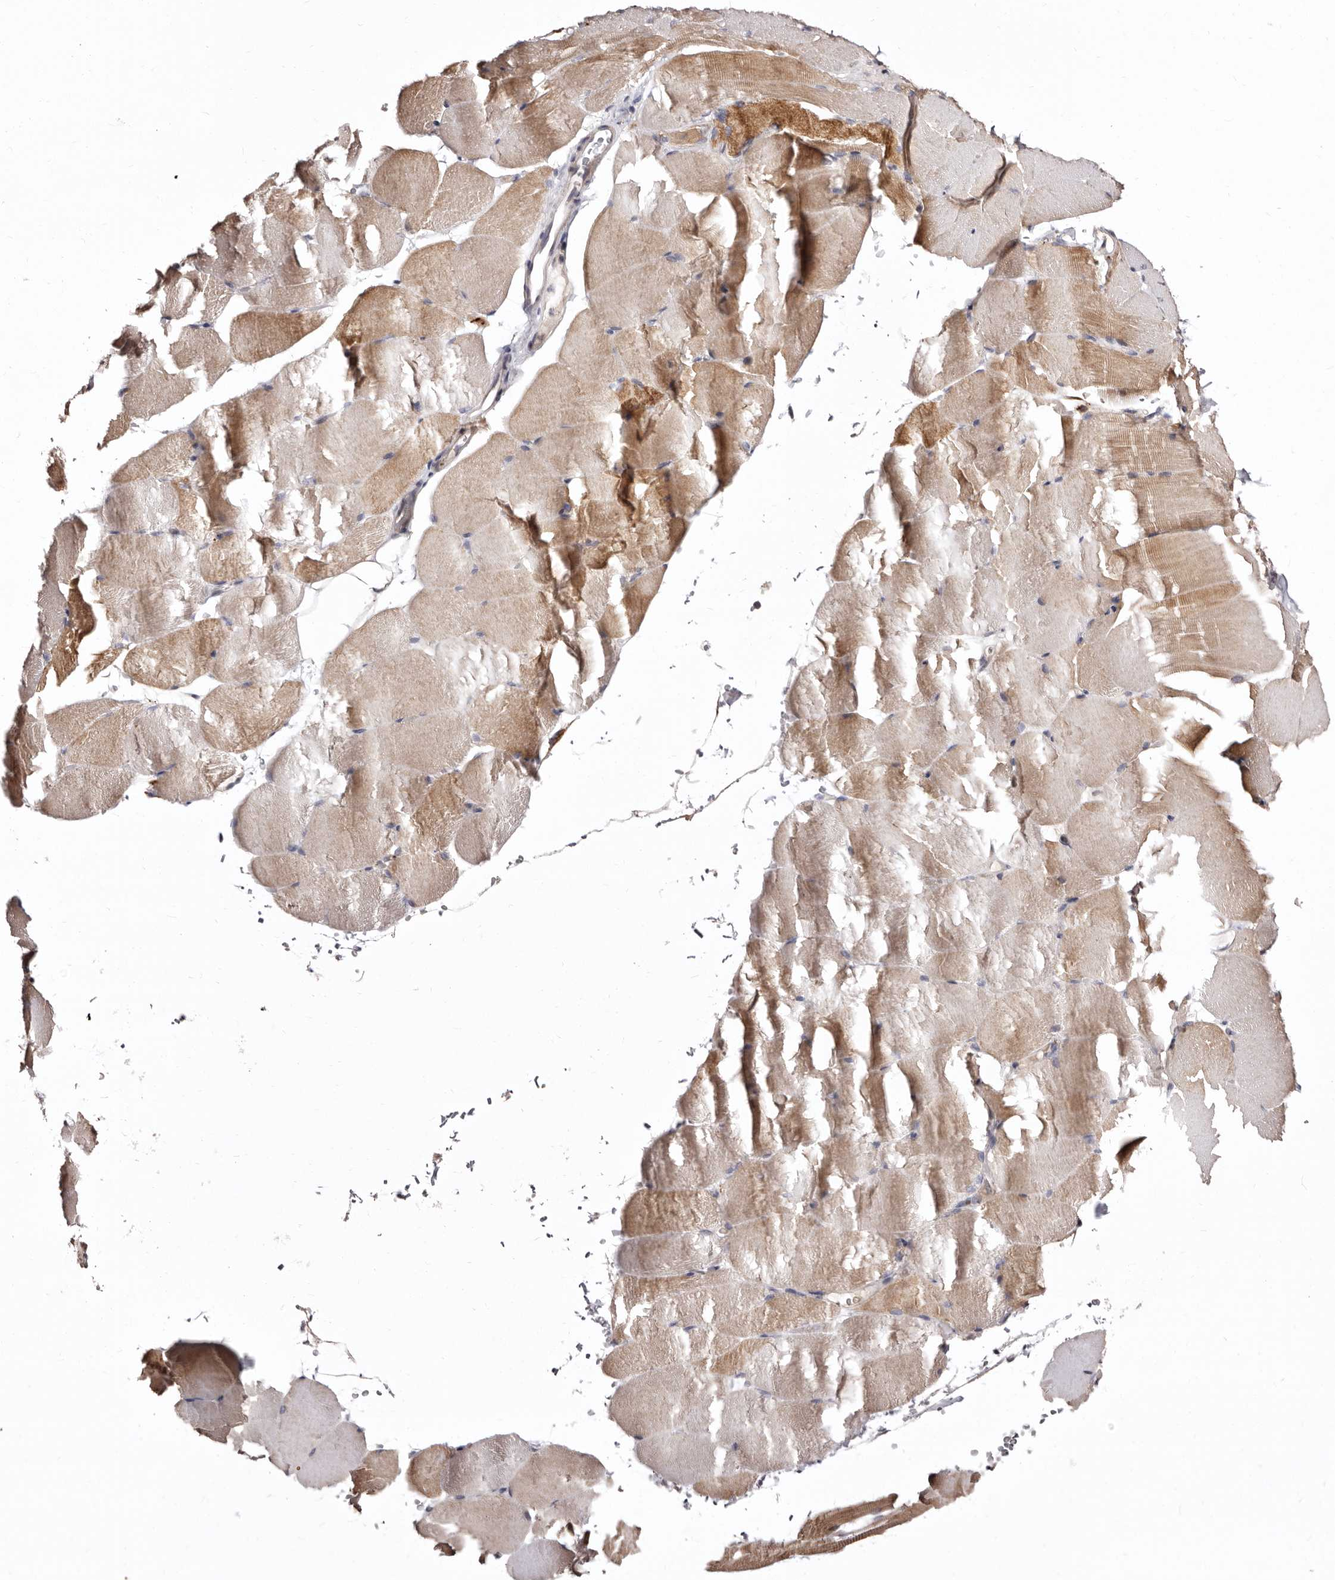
{"staining": {"intensity": "moderate", "quantity": "25%-75%", "location": "cytoplasmic/membranous"}, "tissue": "skeletal muscle", "cell_type": "Myocytes", "image_type": "normal", "snomed": [{"axis": "morphology", "description": "Normal tissue, NOS"}, {"axis": "topography", "description": "Skeletal muscle"}, {"axis": "topography", "description": "Parathyroid gland"}], "caption": "Human skeletal muscle stained with a brown dye reveals moderate cytoplasmic/membranous positive positivity in approximately 25%-75% of myocytes.", "gene": "CDCA8", "patient": {"sex": "female", "age": 37}}